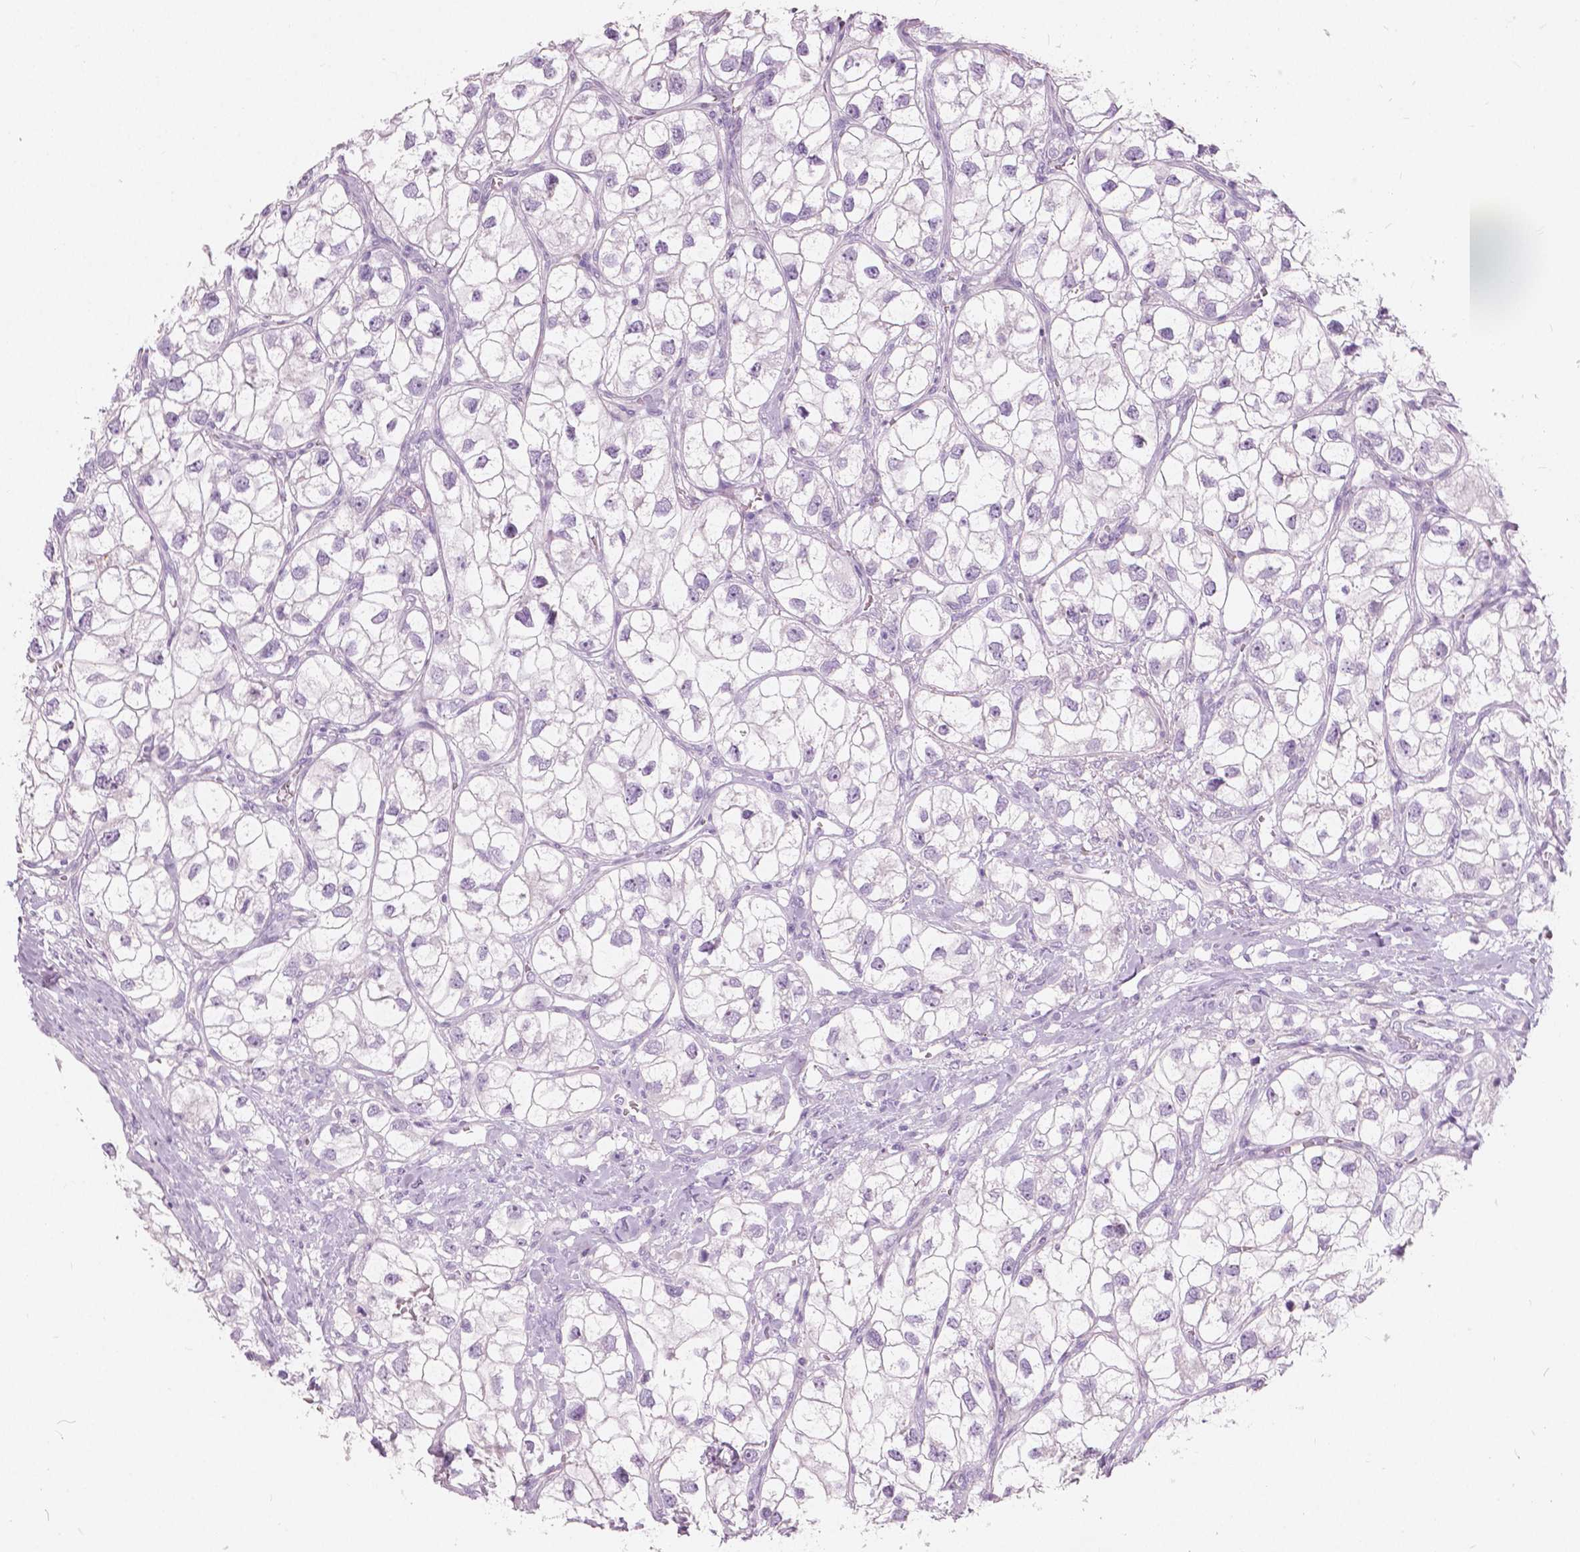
{"staining": {"intensity": "negative", "quantity": "none", "location": "none"}, "tissue": "renal cancer", "cell_type": "Tumor cells", "image_type": "cancer", "snomed": [{"axis": "morphology", "description": "Adenocarcinoma, NOS"}, {"axis": "topography", "description": "Kidney"}], "caption": "Tumor cells show no significant protein staining in renal adenocarcinoma.", "gene": "A4GNT", "patient": {"sex": "male", "age": 59}}